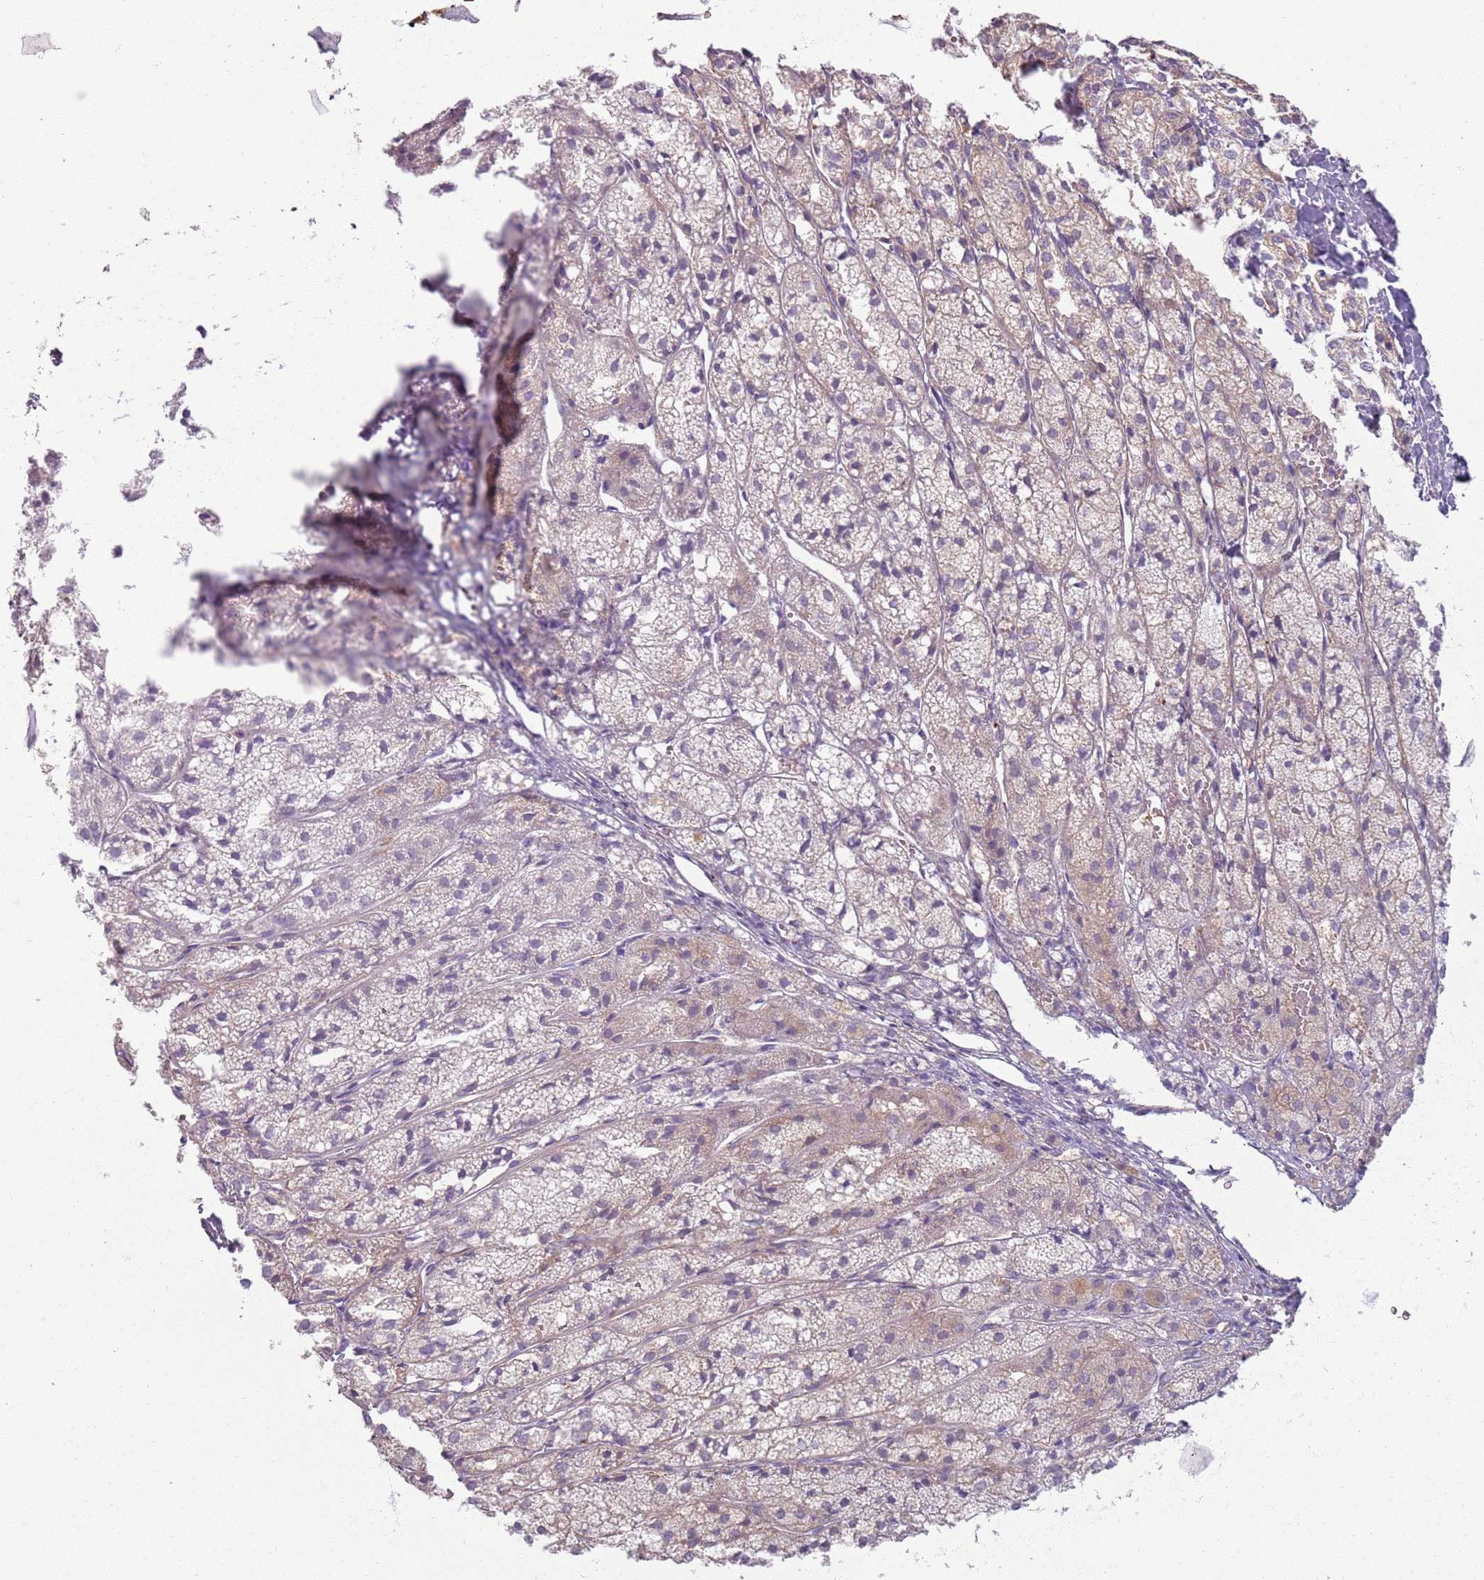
{"staining": {"intensity": "weak", "quantity": "<25%", "location": "cytoplasmic/membranous"}, "tissue": "adrenal gland", "cell_type": "Glandular cells", "image_type": "normal", "snomed": [{"axis": "morphology", "description": "Normal tissue, NOS"}, {"axis": "topography", "description": "Adrenal gland"}], "caption": "Immunohistochemistry photomicrograph of benign adrenal gland: human adrenal gland stained with DAB shows no significant protein positivity in glandular cells. Nuclei are stained in blue.", "gene": "ZDHHC2", "patient": {"sex": "female", "age": 44}}